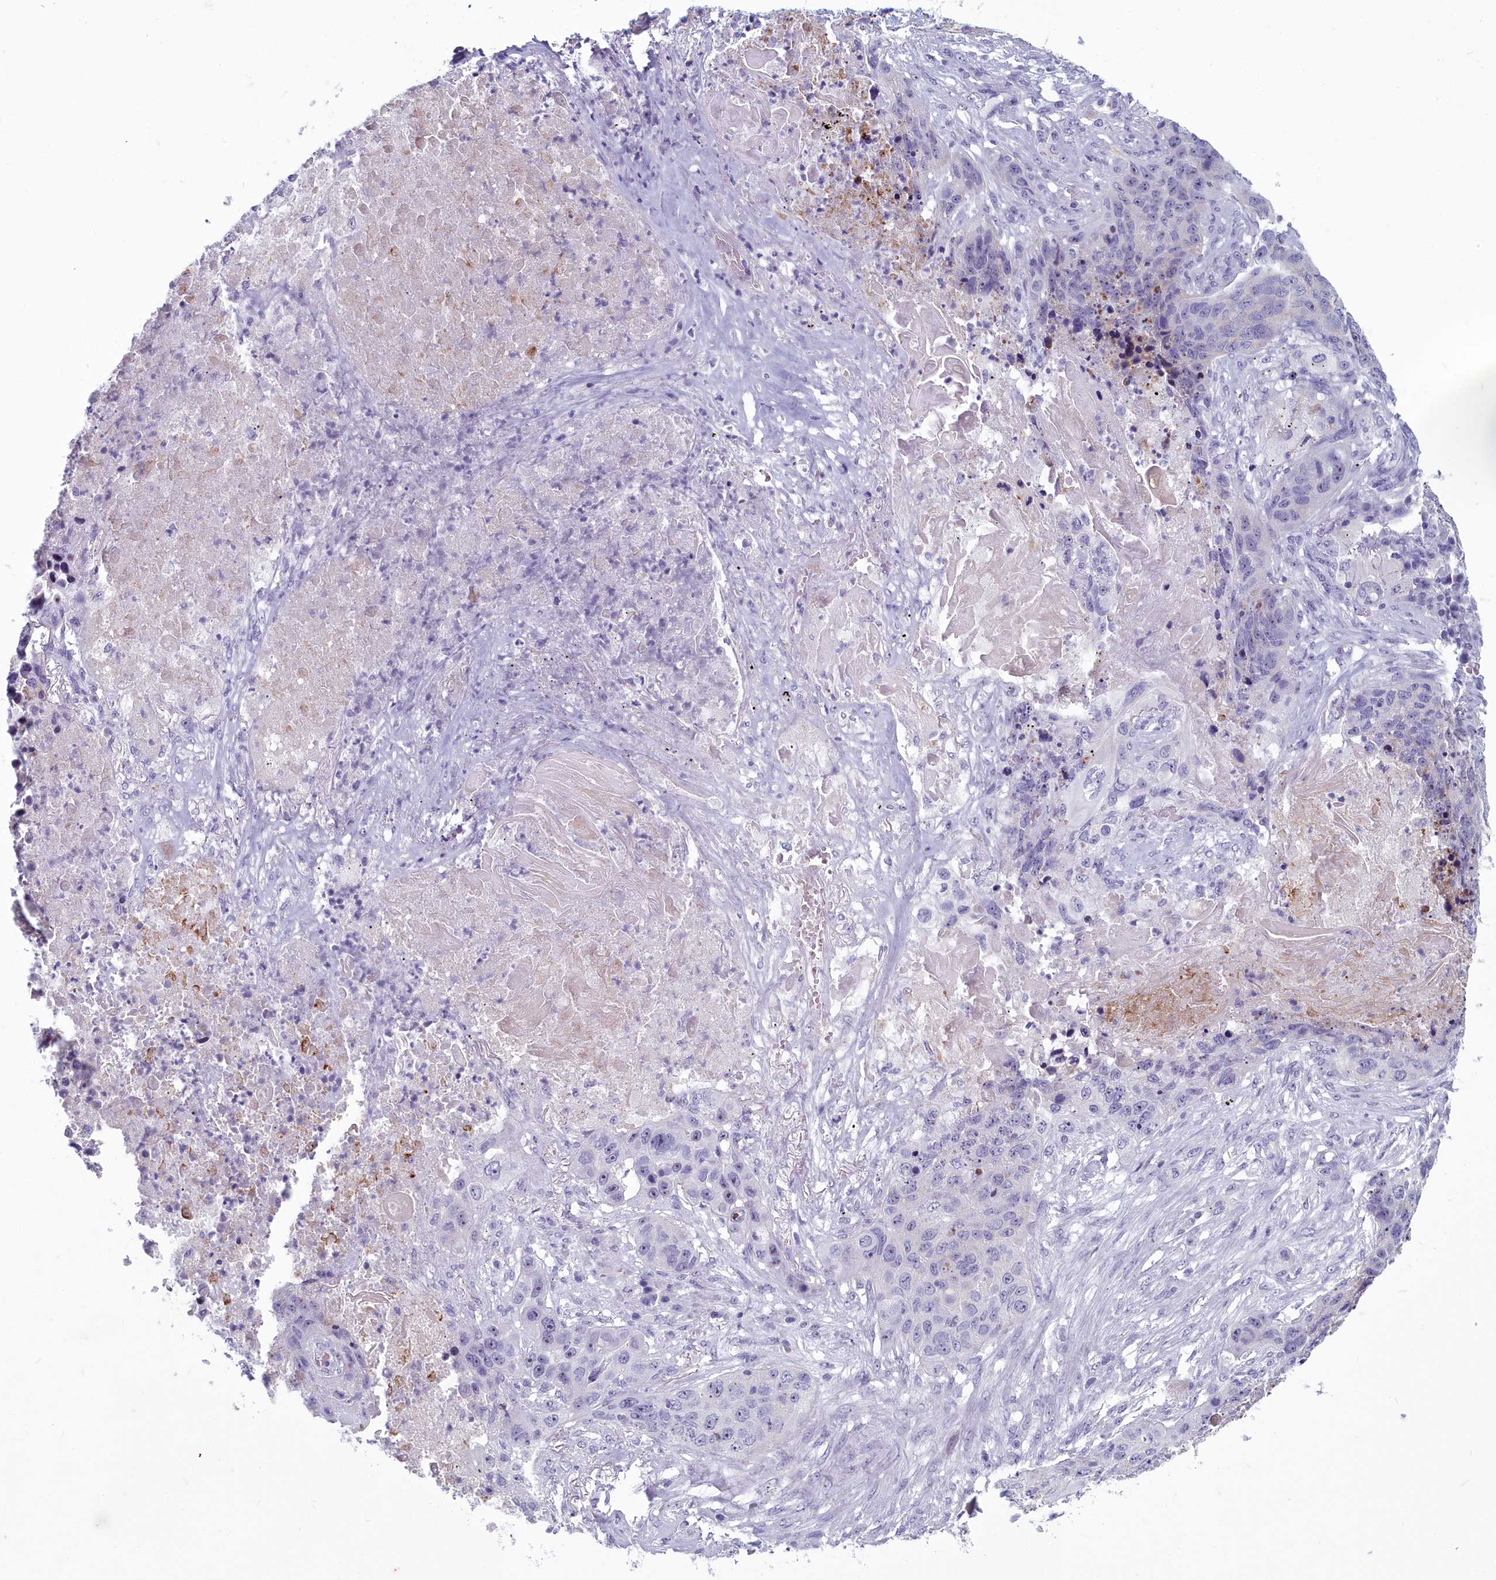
{"staining": {"intensity": "negative", "quantity": "none", "location": "none"}, "tissue": "lung cancer", "cell_type": "Tumor cells", "image_type": "cancer", "snomed": [{"axis": "morphology", "description": "Squamous cell carcinoma, NOS"}, {"axis": "topography", "description": "Lung"}], "caption": "IHC histopathology image of lung cancer stained for a protein (brown), which reveals no positivity in tumor cells. The staining is performed using DAB brown chromogen with nuclei counter-stained in using hematoxylin.", "gene": "INSYN2A", "patient": {"sex": "female", "age": 63}}